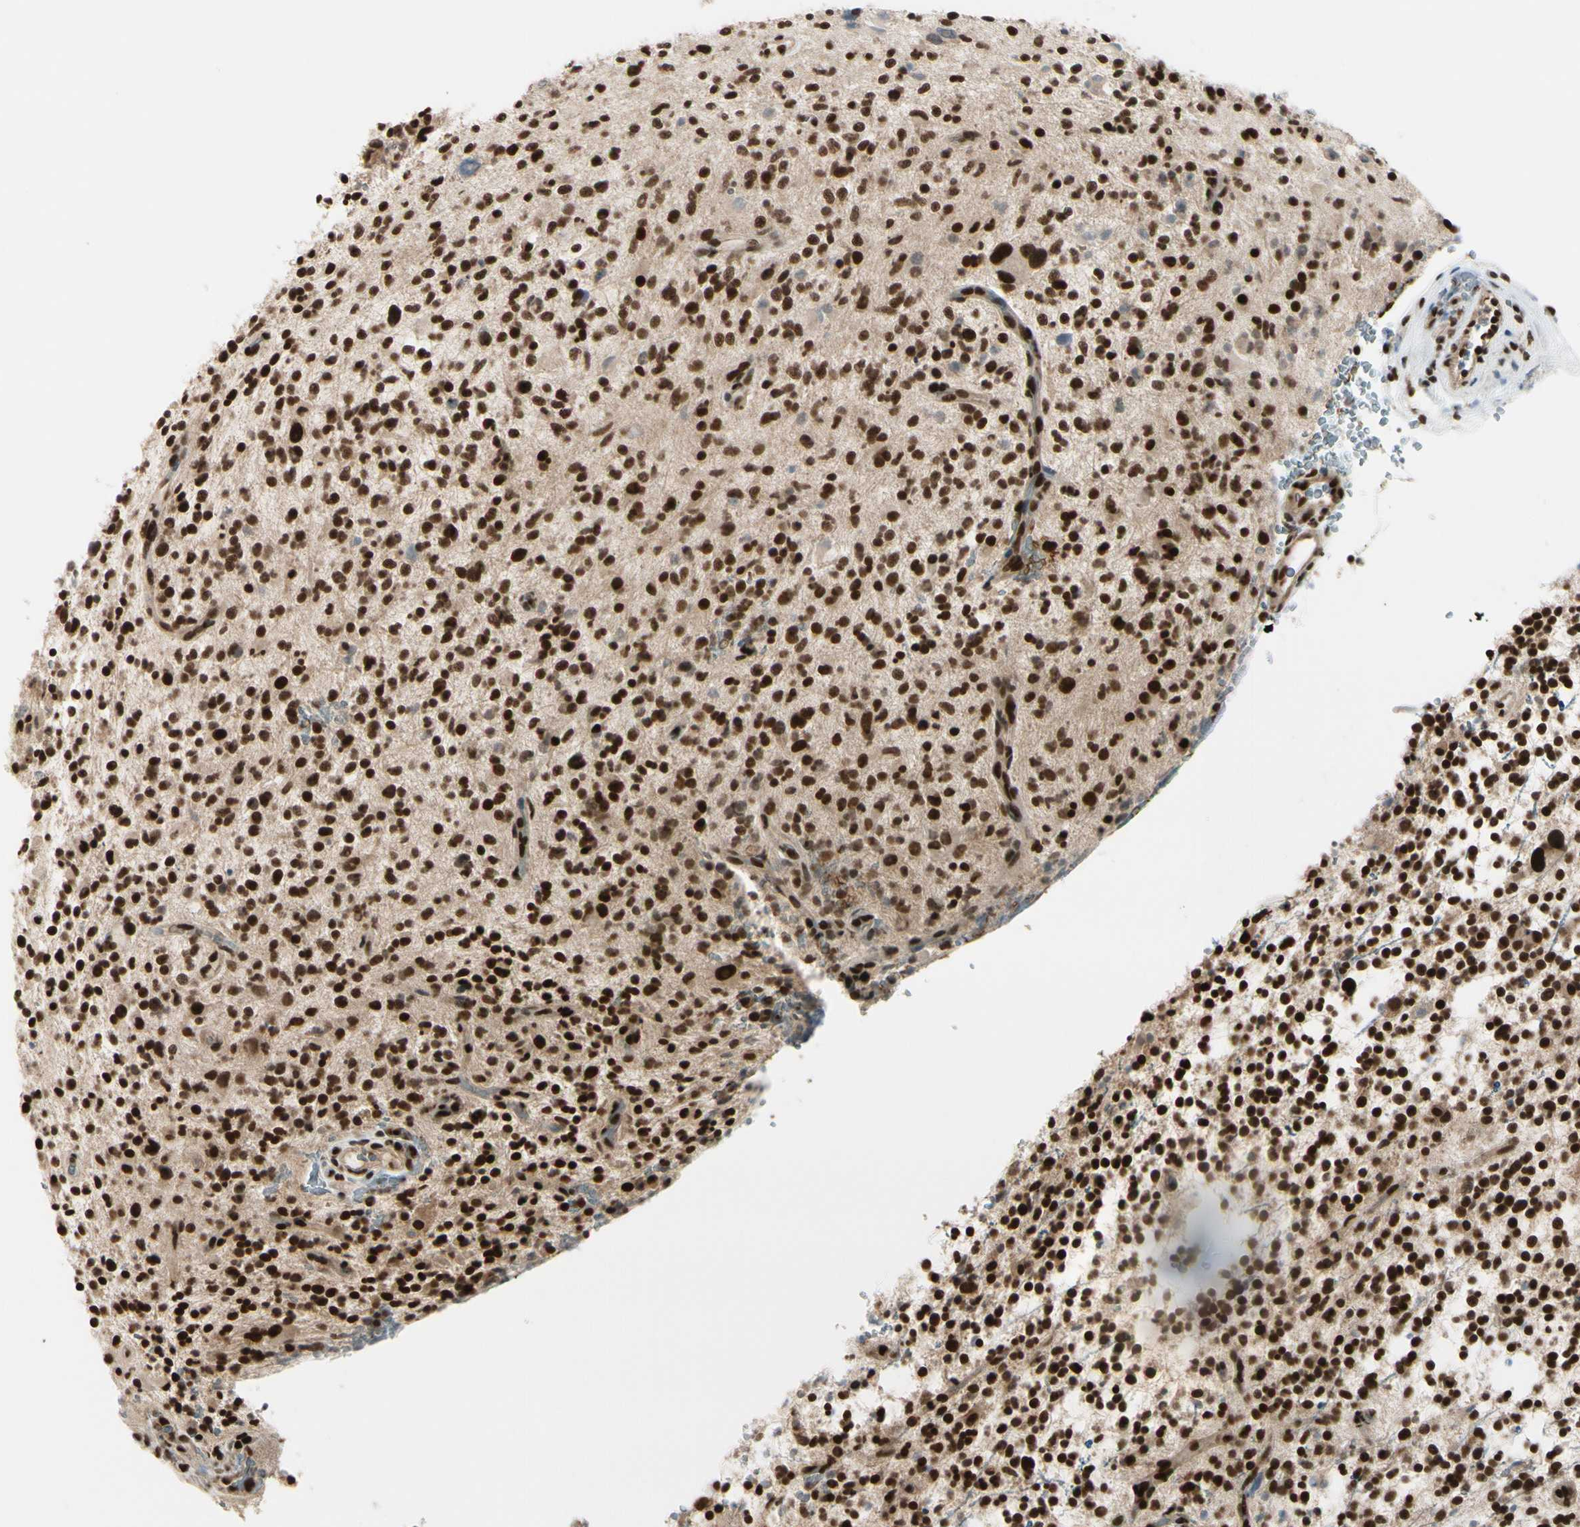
{"staining": {"intensity": "strong", "quantity": ">75%", "location": "nuclear"}, "tissue": "glioma", "cell_type": "Tumor cells", "image_type": "cancer", "snomed": [{"axis": "morphology", "description": "Glioma, malignant, High grade"}, {"axis": "topography", "description": "Brain"}], "caption": "Immunohistochemistry histopathology image of neoplastic tissue: human glioma stained using IHC shows high levels of strong protein expression localized specifically in the nuclear of tumor cells, appearing as a nuclear brown color.", "gene": "CHAMP1", "patient": {"sex": "male", "age": 48}}